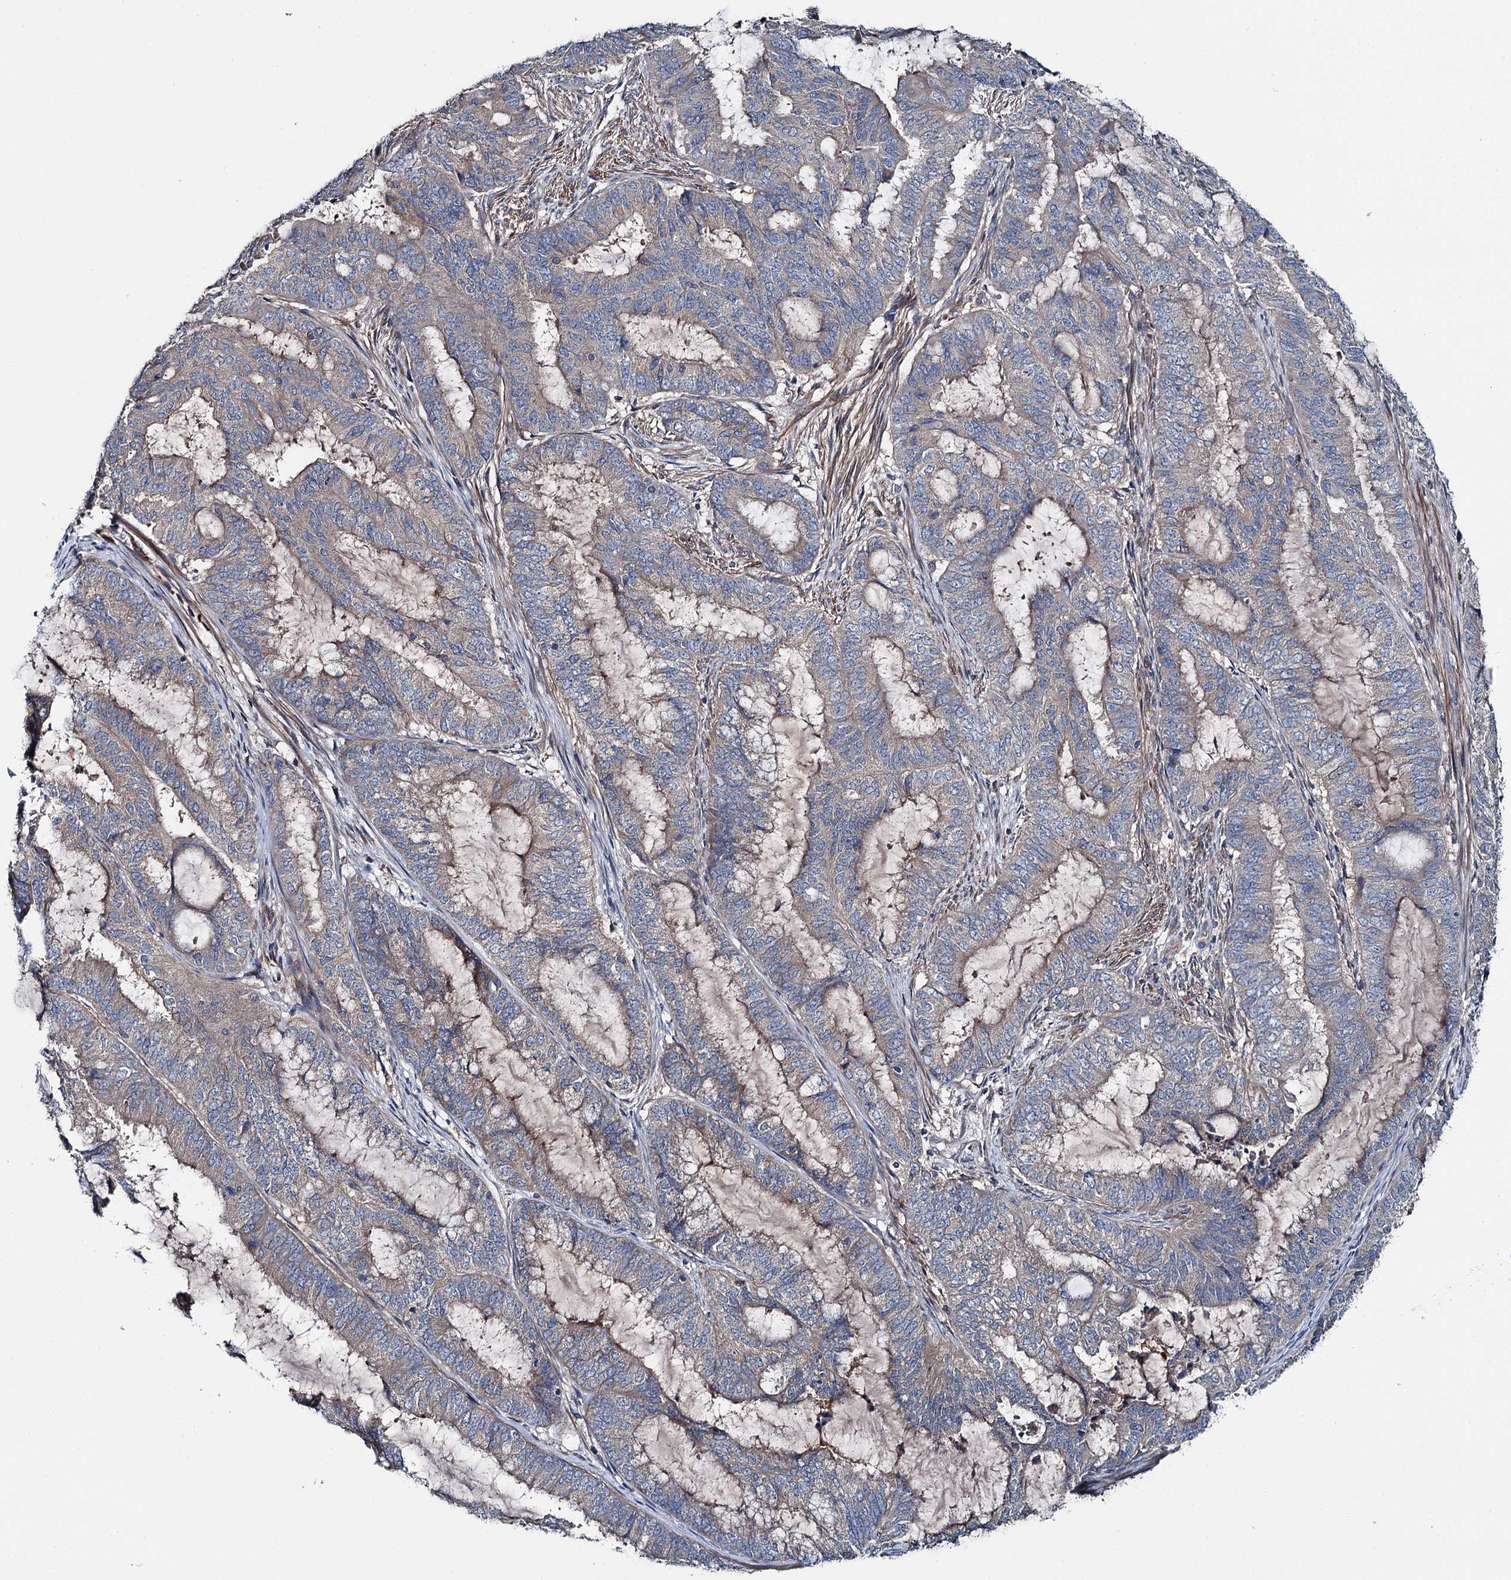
{"staining": {"intensity": "moderate", "quantity": "25%-75%", "location": "cytoplasmic/membranous"}, "tissue": "endometrial cancer", "cell_type": "Tumor cells", "image_type": "cancer", "snomed": [{"axis": "morphology", "description": "Adenocarcinoma, NOS"}, {"axis": "topography", "description": "Endometrium"}], "caption": "About 25%-75% of tumor cells in endometrial cancer (adenocarcinoma) display moderate cytoplasmic/membranous protein expression as visualized by brown immunohistochemical staining.", "gene": "SLC22A25", "patient": {"sex": "female", "age": 51}}